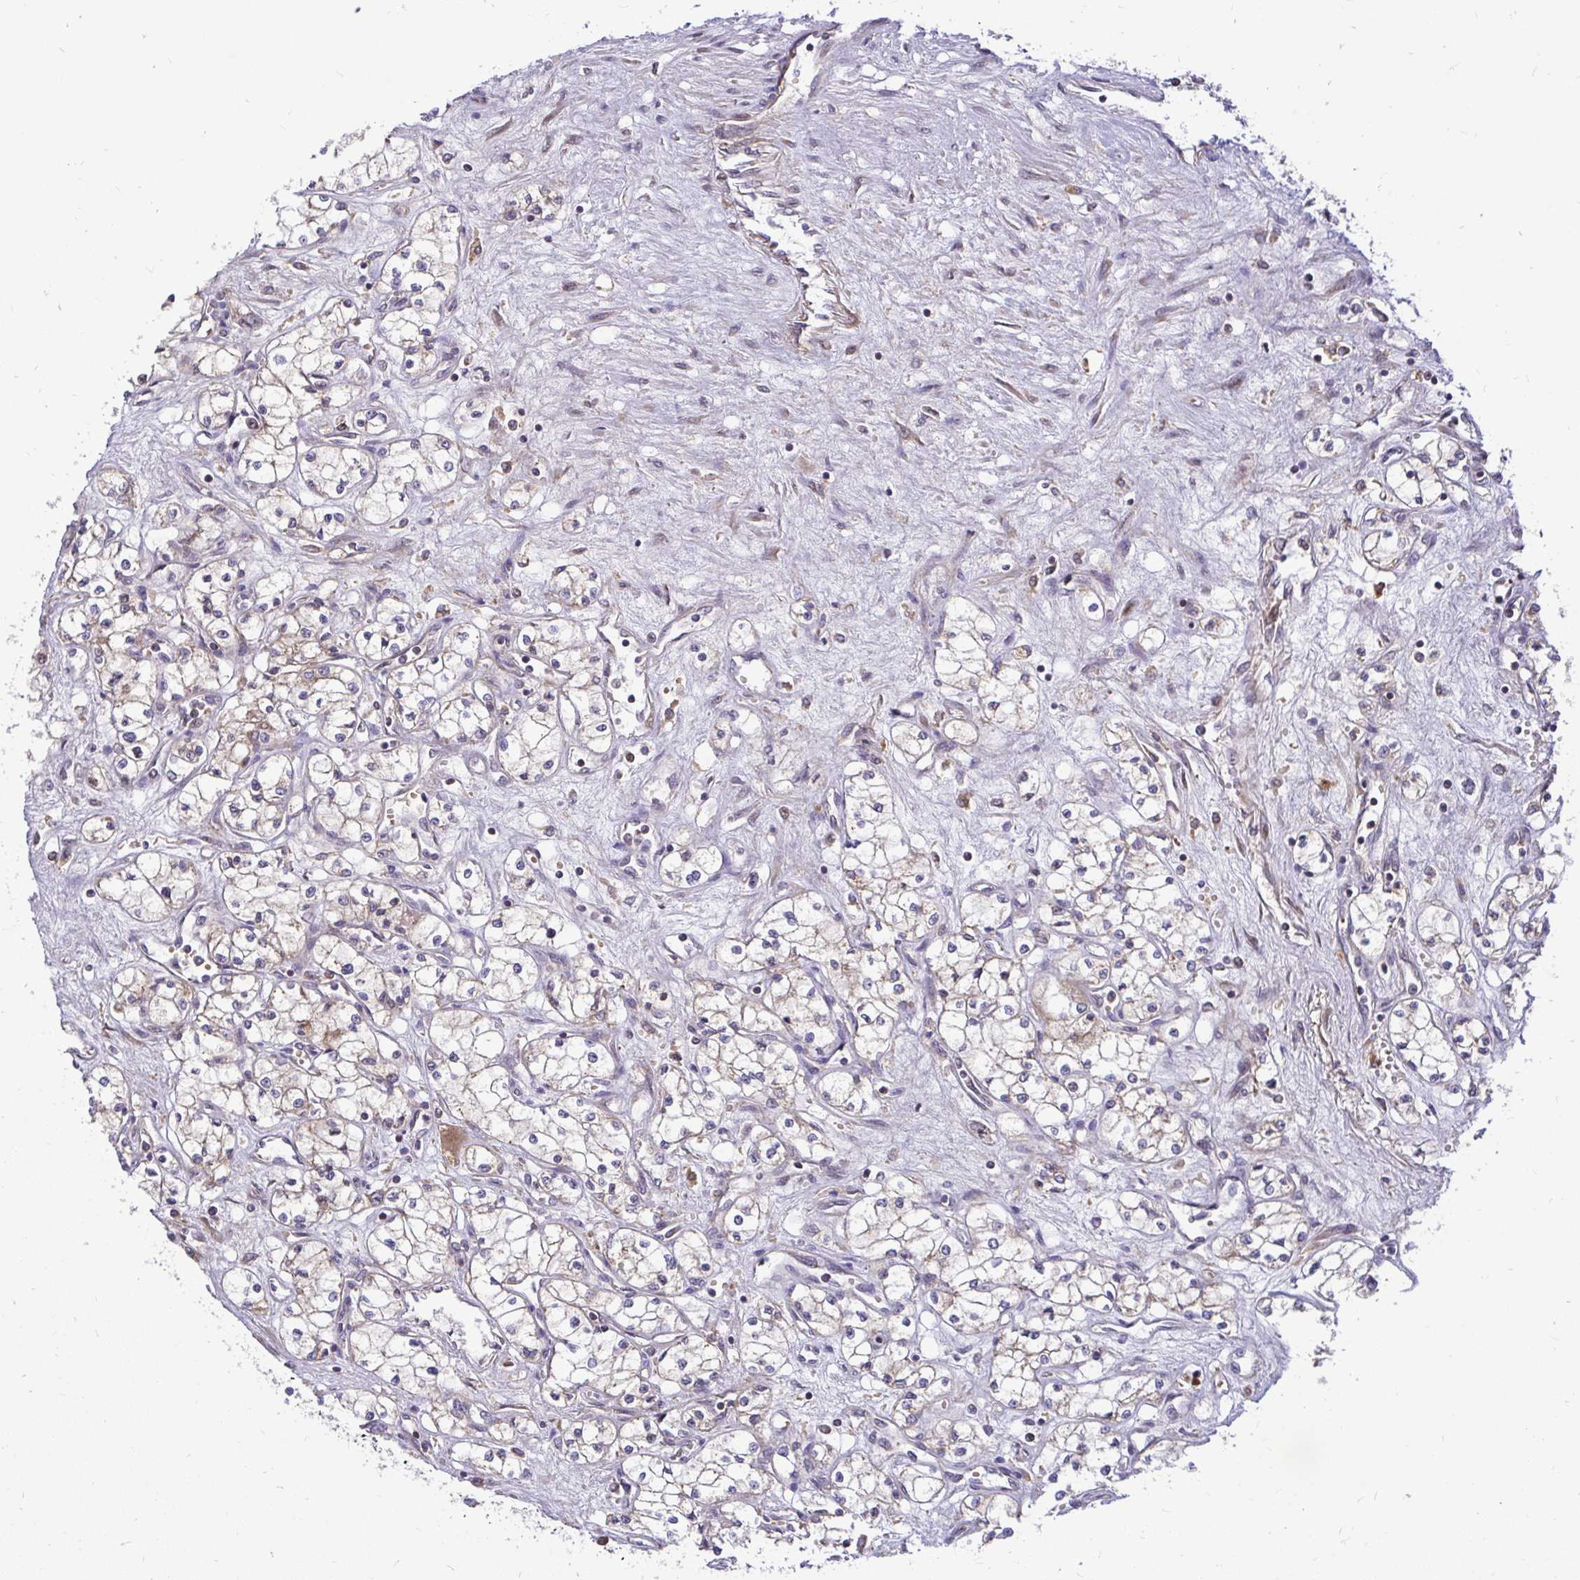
{"staining": {"intensity": "weak", "quantity": "<25%", "location": "cytoplasmic/membranous"}, "tissue": "renal cancer", "cell_type": "Tumor cells", "image_type": "cancer", "snomed": [{"axis": "morphology", "description": "Normal tissue, NOS"}, {"axis": "morphology", "description": "Adenocarcinoma, NOS"}, {"axis": "topography", "description": "Kidney"}], "caption": "IHC of human renal adenocarcinoma reveals no expression in tumor cells.", "gene": "VTI1B", "patient": {"sex": "male", "age": 59}}